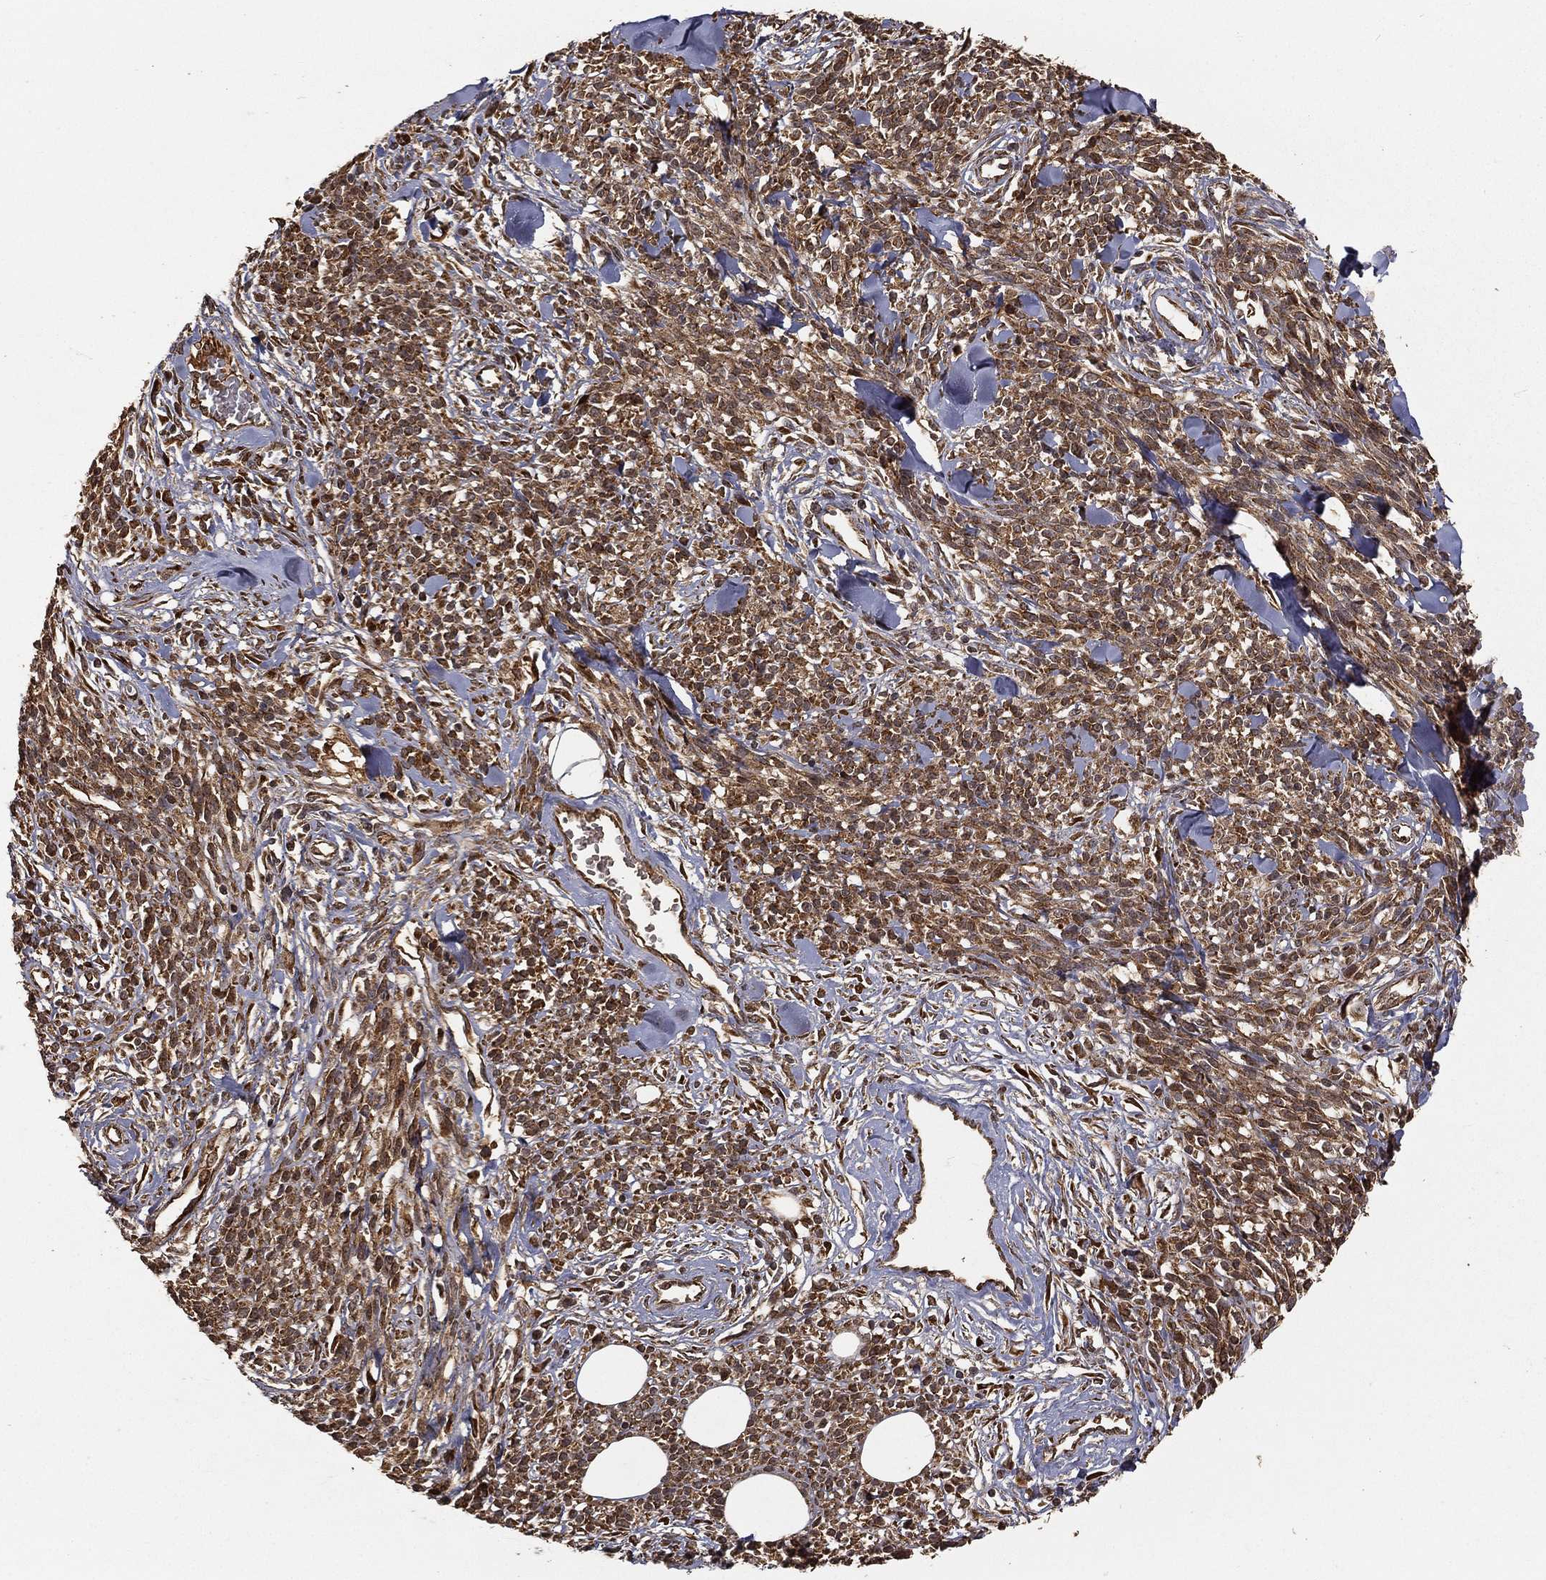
{"staining": {"intensity": "moderate", "quantity": "25%-75%", "location": "cytoplasmic/membranous"}, "tissue": "melanoma", "cell_type": "Tumor cells", "image_type": "cancer", "snomed": [{"axis": "morphology", "description": "Malignant melanoma, NOS"}, {"axis": "topography", "description": "Skin"}, {"axis": "topography", "description": "Skin of trunk"}], "caption": "Protein analysis of malignant melanoma tissue shows moderate cytoplasmic/membranous expression in approximately 25%-75% of tumor cells. (DAB (3,3'-diaminobenzidine) = brown stain, brightfield microscopy at high magnification).", "gene": "MAPK1", "patient": {"sex": "male", "age": 74}}